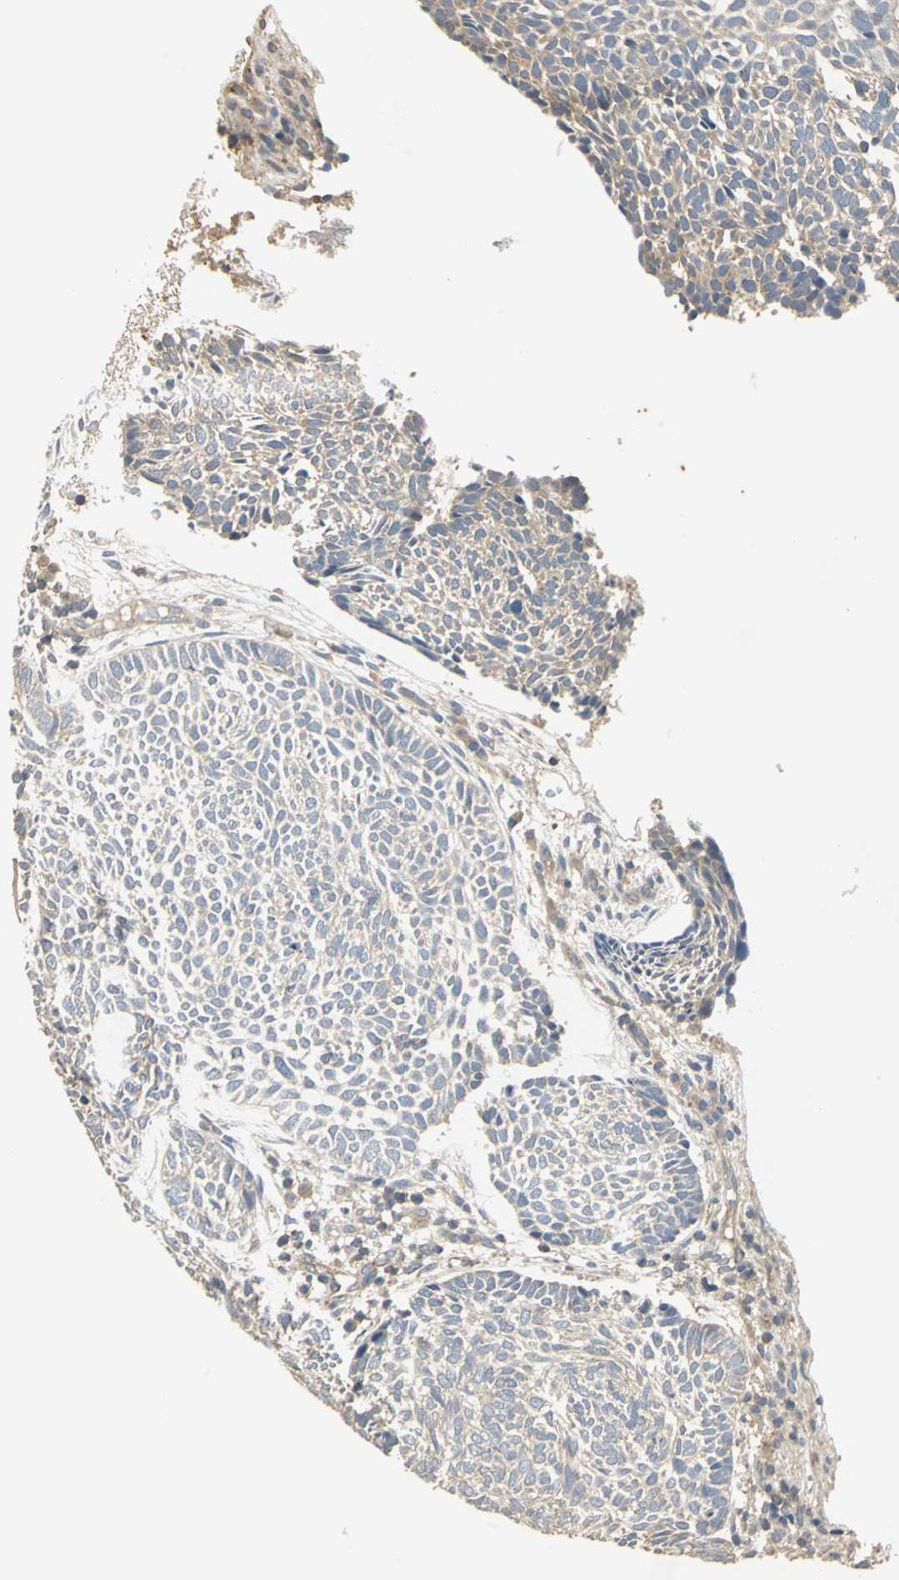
{"staining": {"intensity": "weak", "quantity": "25%-75%", "location": "cytoplasmic/membranous"}, "tissue": "skin cancer", "cell_type": "Tumor cells", "image_type": "cancer", "snomed": [{"axis": "morphology", "description": "Normal tissue, NOS"}, {"axis": "morphology", "description": "Basal cell carcinoma"}, {"axis": "topography", "description": "Skin"}], "caption": "IHC of human skin cancer (basal cell carcinoma) exhibits low levels of weak cytoplasmic/membranous positivity in approximately 25%-75% of tumor cells.", "gene": "RAPGEF1", "patient": {"sex": "male", "age": 87}}